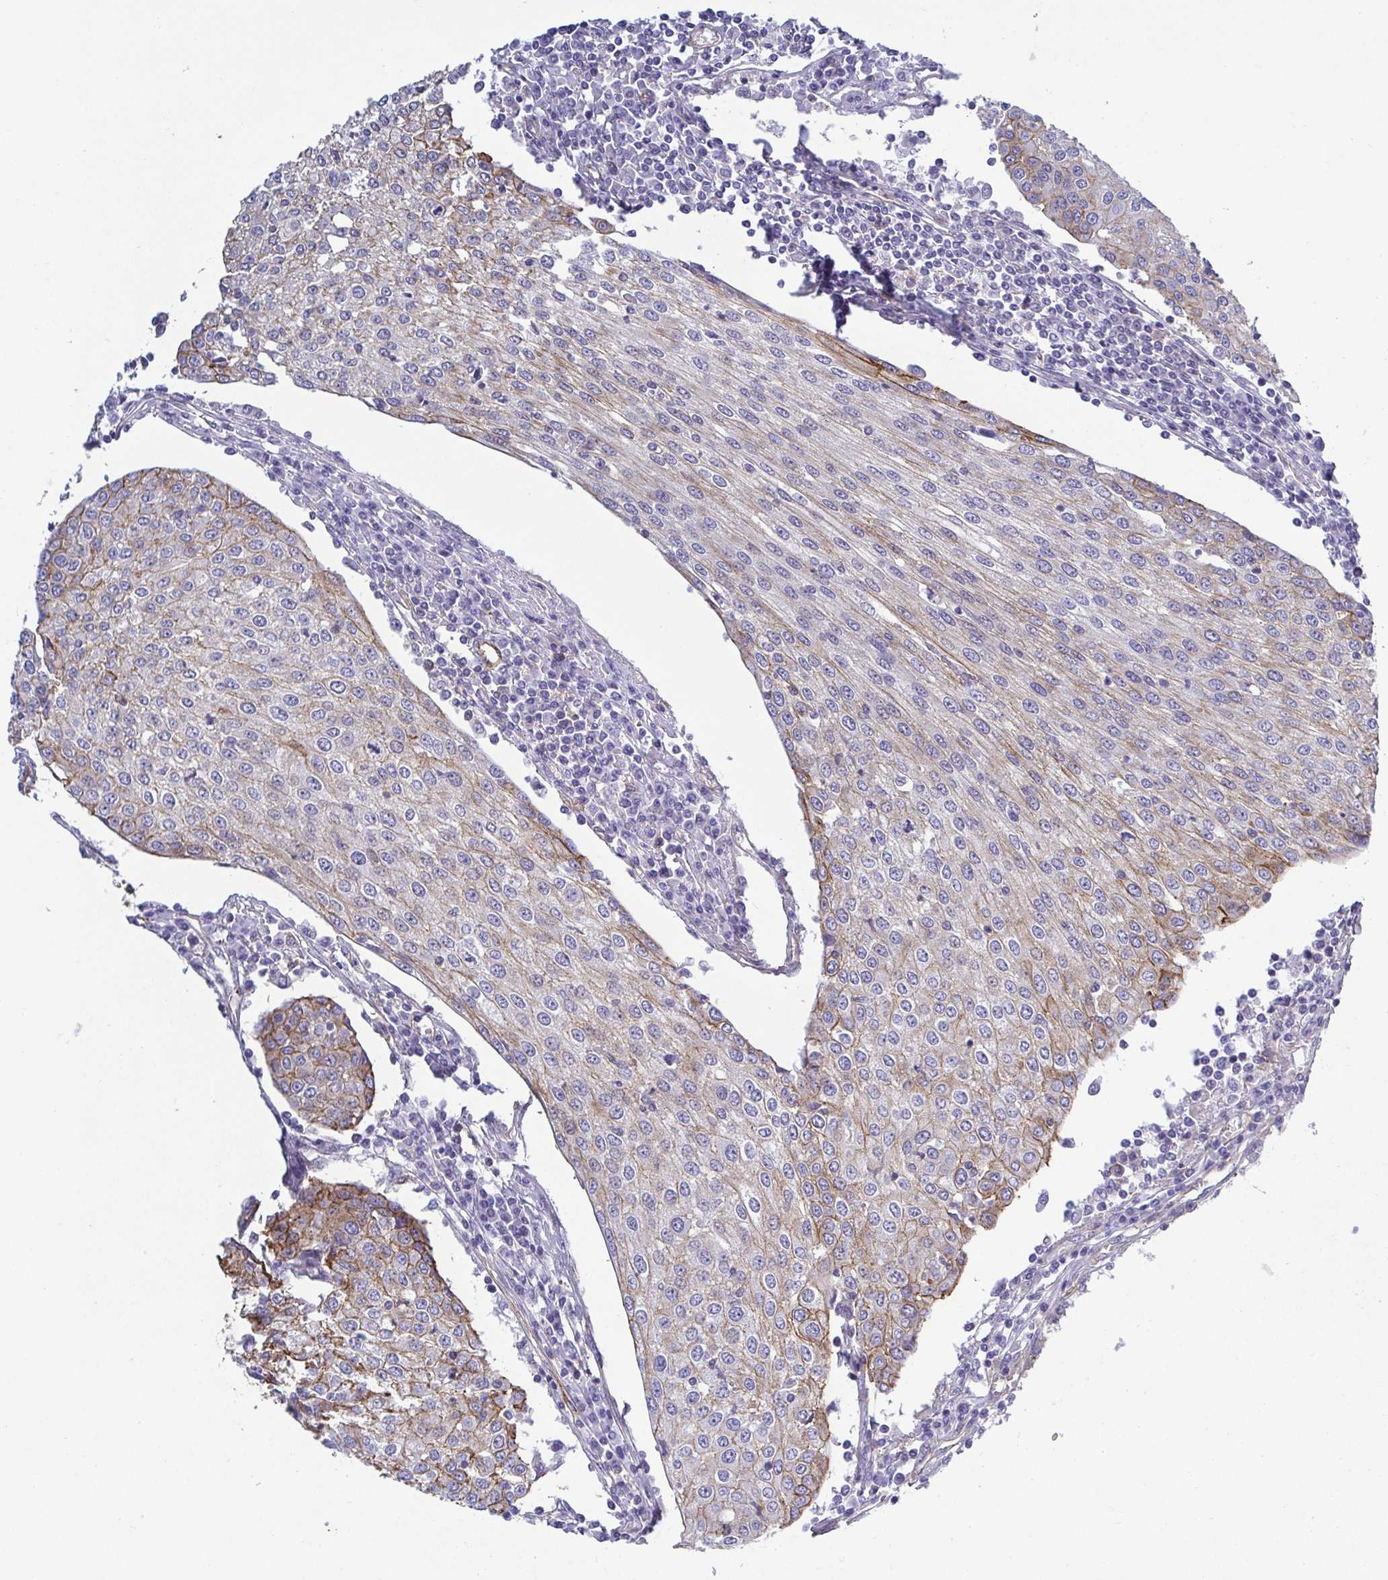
{"staining": {"intensity": "moderate", "quantity": "<25%", "location": "cytoplasmic/membranous"}, "tissue": "urothelial cancer", "cell_type": "Tumor cells", "image_type": "cancer", "snomed": [{"axis": "morphology", "description": "Urothelial carcinoma, High grade"}, {"axis": "topography", "description": "Urinary bladder"}], "caption": "Moderate cytoplasmic/membranous expression for a protein is appreciated in approximately <25% of tumor cells of urothelial cancer using immunohistochemistry.", "gene": "LIMA1", "patient": {"sex": "female", "age": 85}}